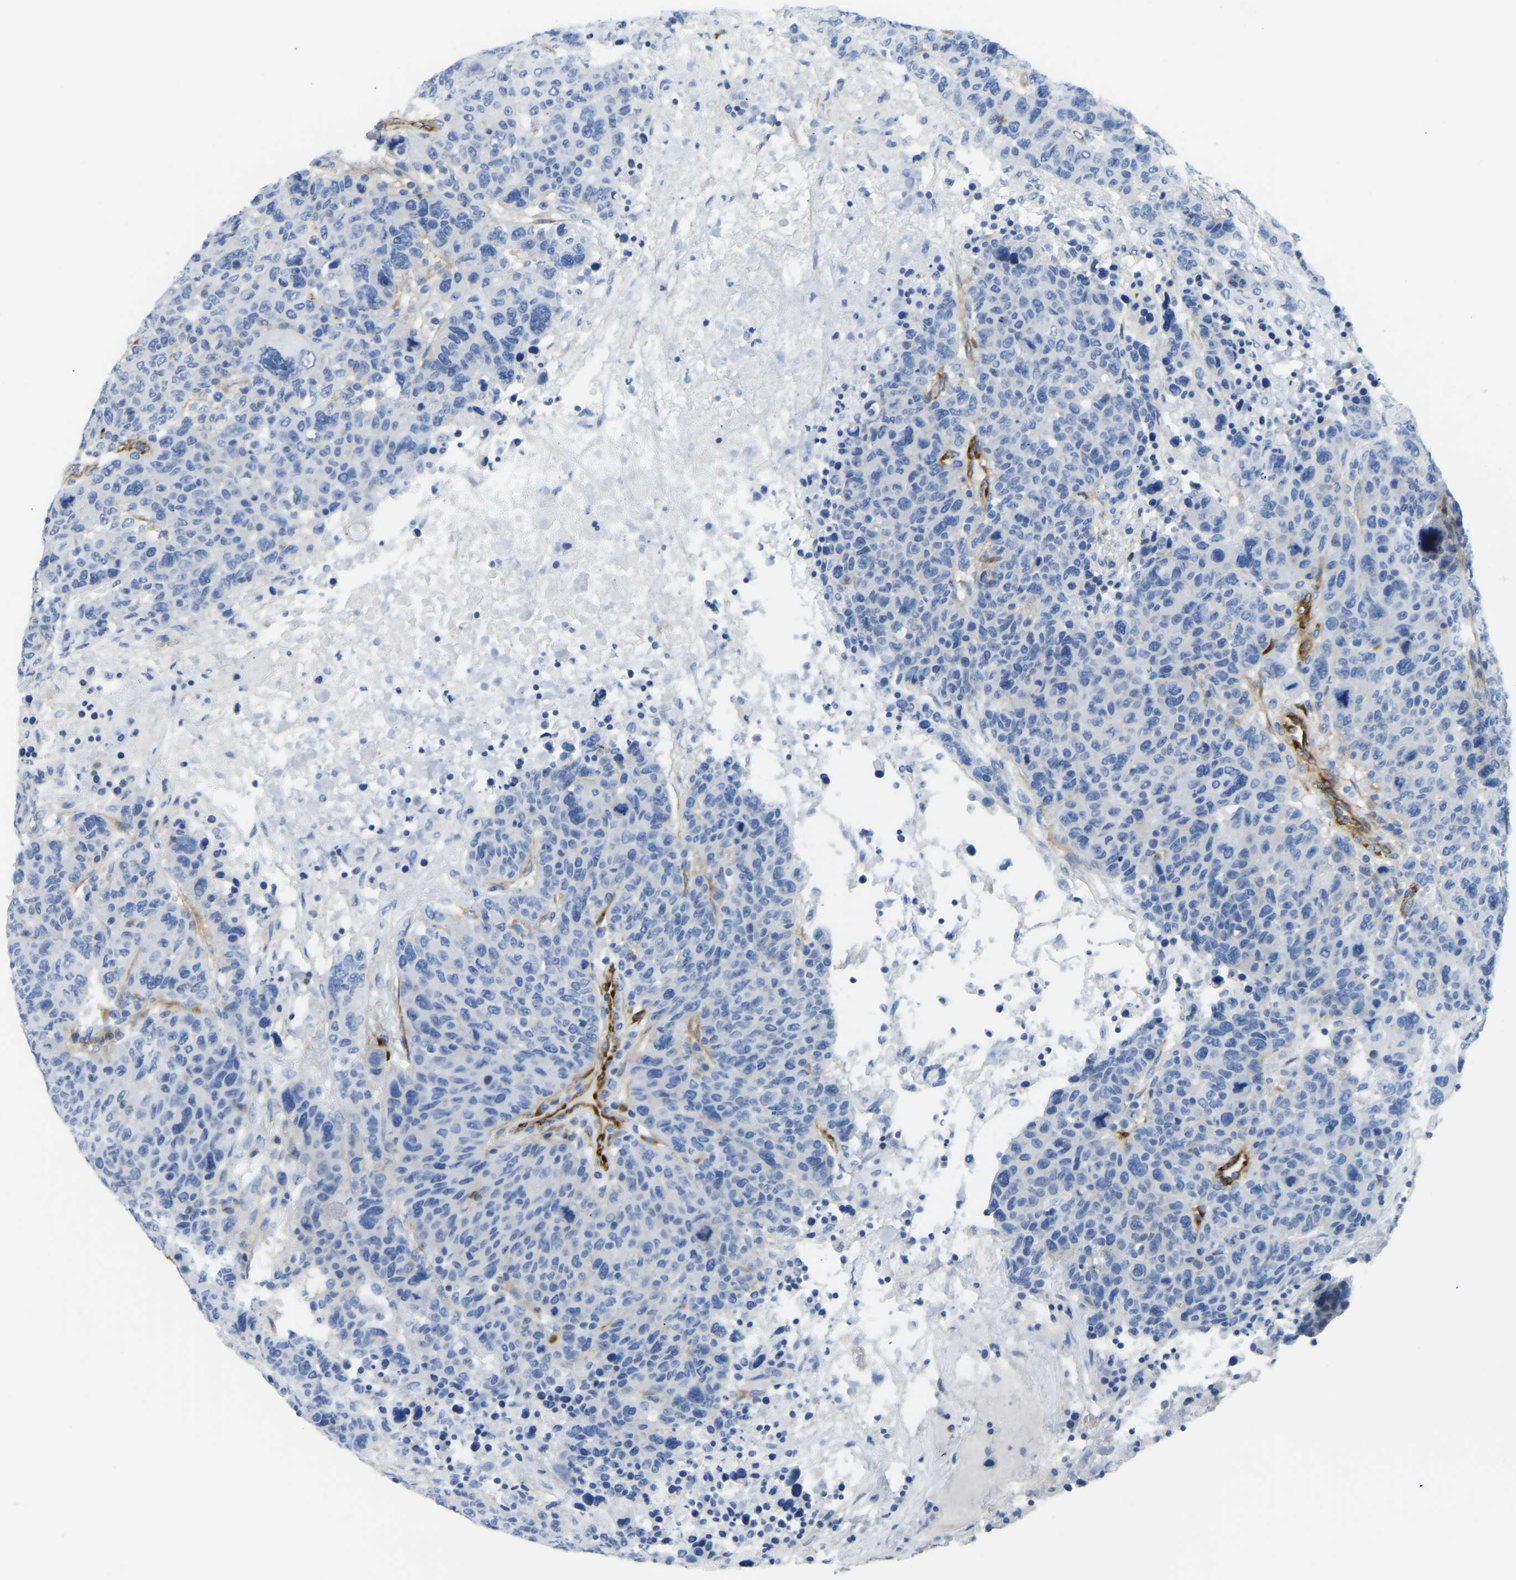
{"staining": {"intensity": "negative", "quantity": "none", "location": "none"}, "tissue": "breast cancer", "cell_type": "Tumor cells", "image_type": "cancer", "snomed": [{"axis": "morphology", "description": "Duct carcinoma"}, {"axis": "topography", "description": "Breast"}], "caption": "This is an immunohistochemistry (IHC) micrograph of breast cancer. There is no positivity in tumor cells.", "gene": "COL15A1", "patient": {"sex": "female", "age": 37}}